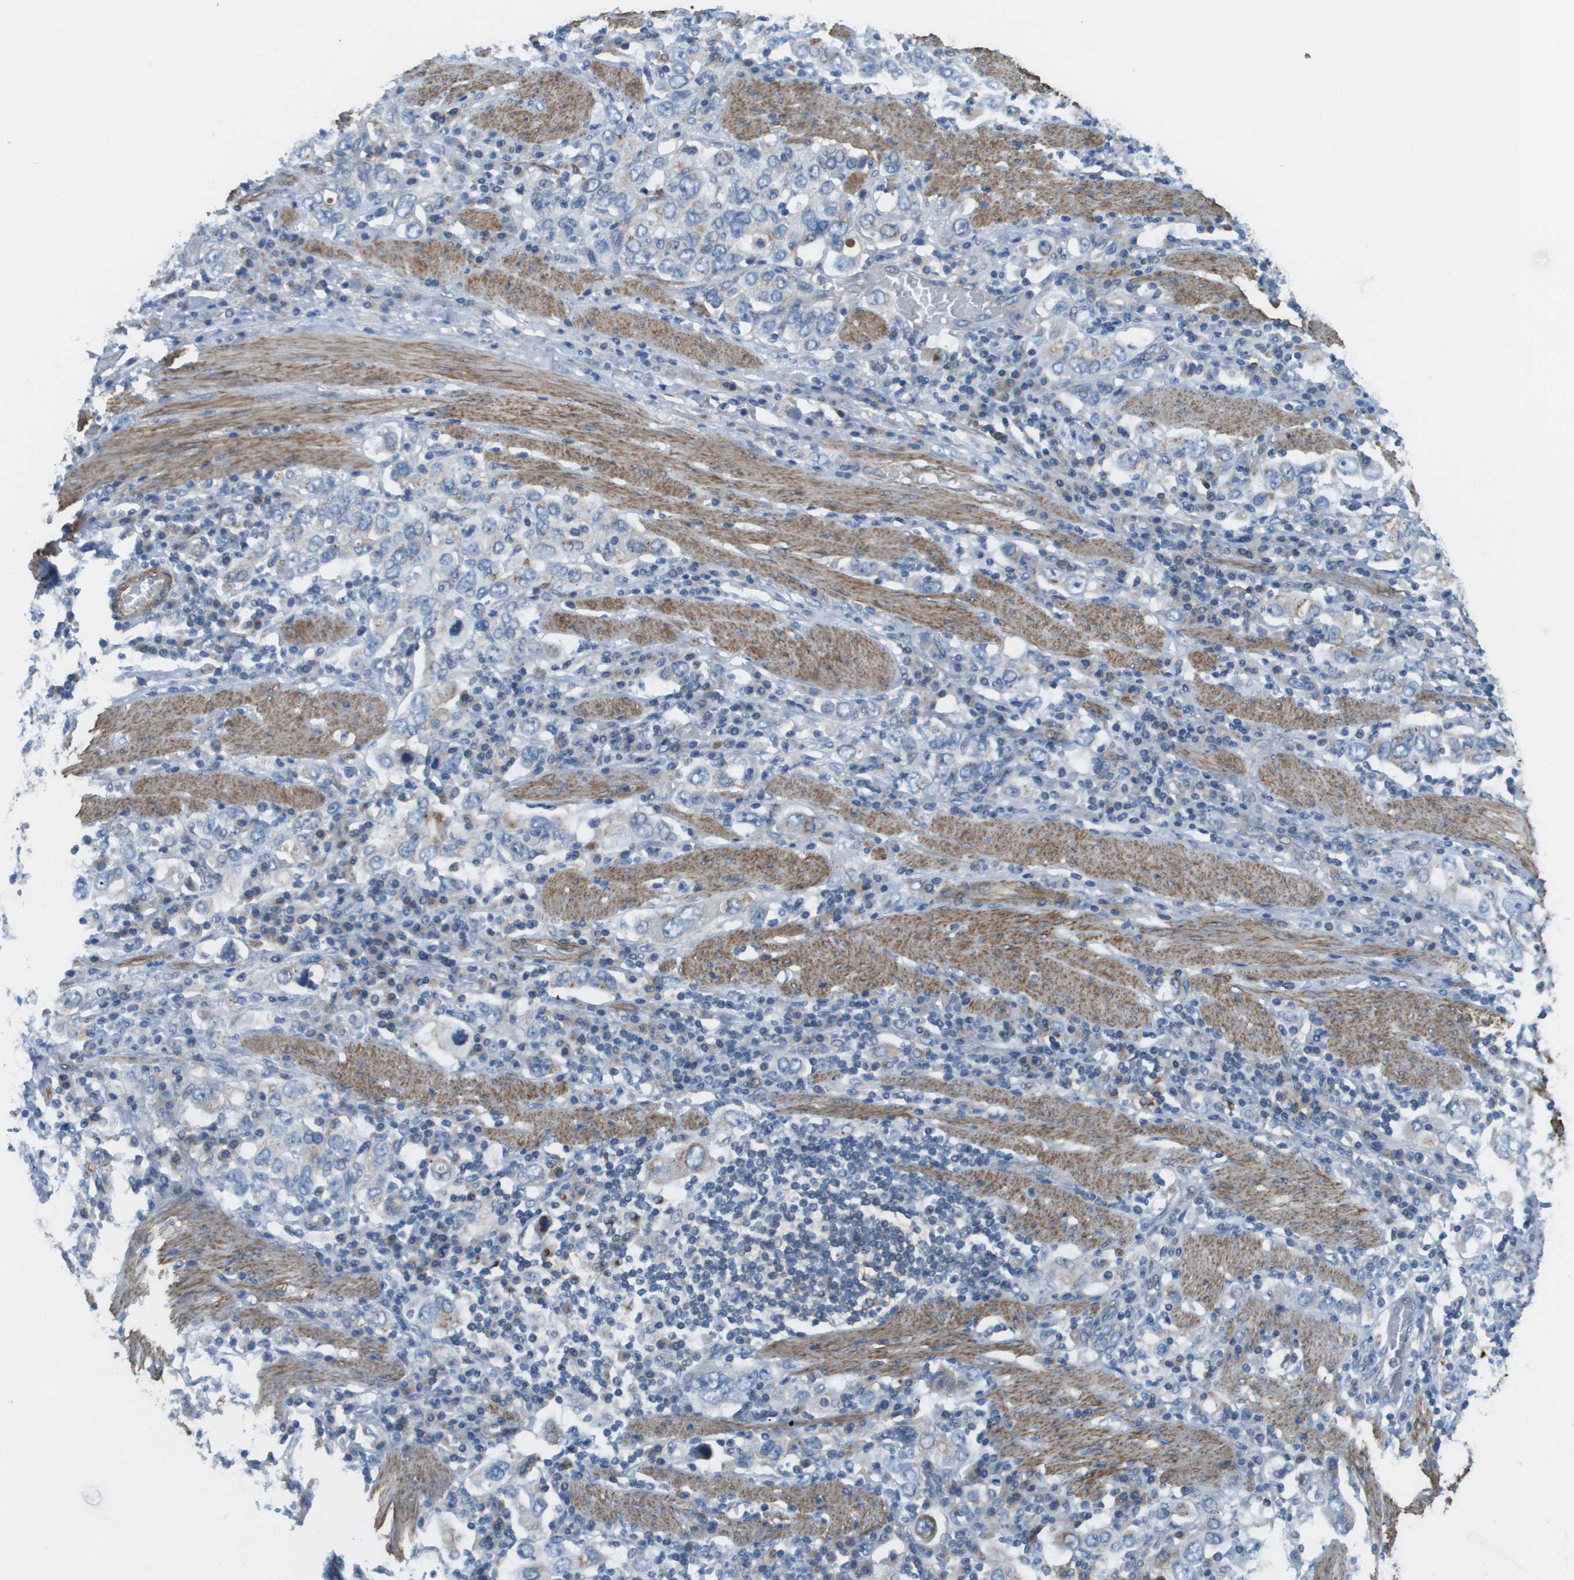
{"staining": {"intensity": "negative", "quantity": "none", "location": "none"}, "tissue": "stomach cancer", "cell_type": "Tumor cells", "image_type": "cancer", "snomed": [{"axis": "morphology", "description": "Adenocarcinoma, NOS"}, {"axis": "topography", "description": "Stomach, upper"}], "caption": "An image of stomach adenocarcinoma stained for a protein demonstrates no brown staining in tumor cells. Brightfield microscopy of IHC stained with DAB (3,3'-diaminobenzidine) (brown) and hematoxylin (blue), captured at high magnification.", "gene": "MYH11", "patient": {"sex": "male", "age": 62}}